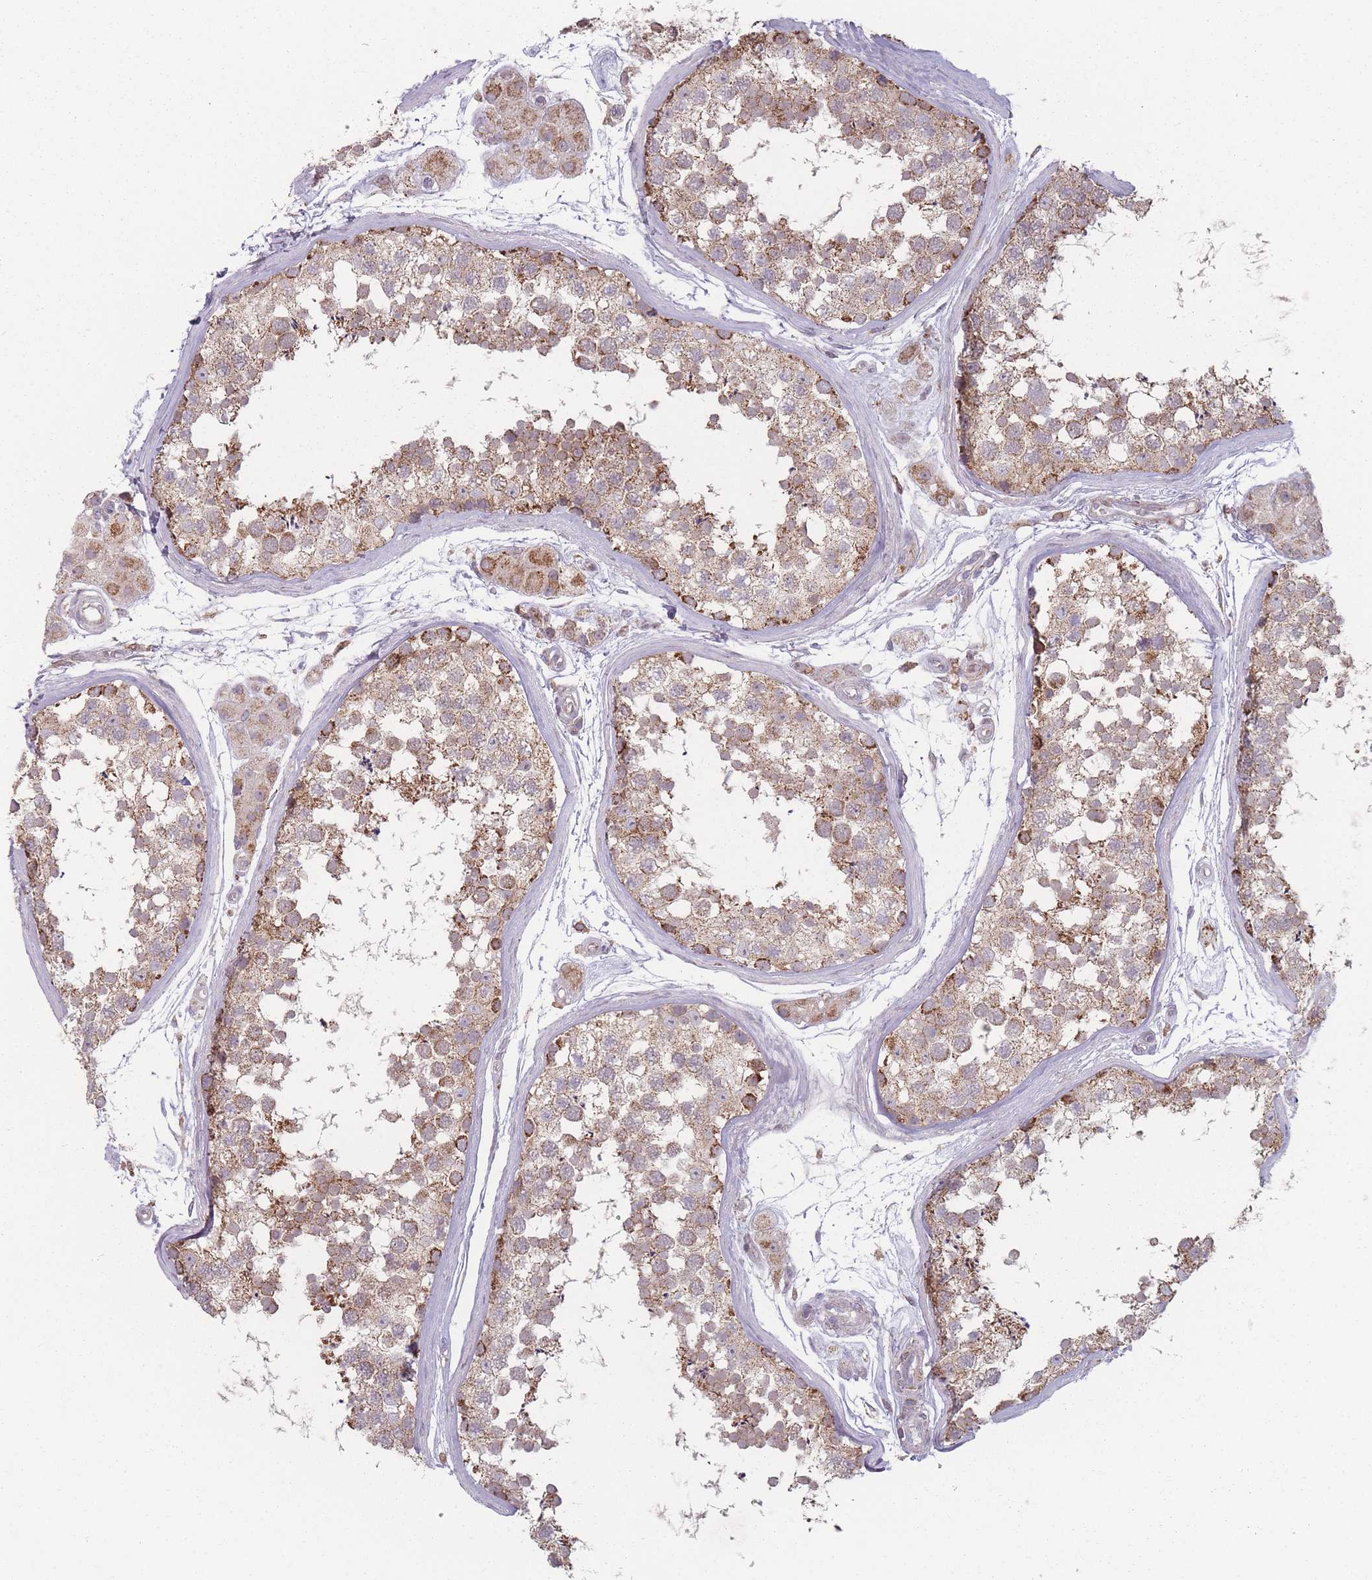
{"staining": {"intensity": "strong", "quantity": "25%-75%", "location": "cytoplasmic/membranous"}, "tissue": "testis", "cell_type": "Cells in seminiferous ducts", "image_type": "normal", "snomed": [{"axis": "morphology", "description": "Normal tissue, NOS"}, {"axis": "topography", "description": "Testis"}], "caption": "Cells in seminiferous ducts reveal strong cytoplasmic/membranous expression in about 25%-75% of cells in normal testis.", "gene": "OR10Q1", "patient": {"sex": "male", "age": 56}}